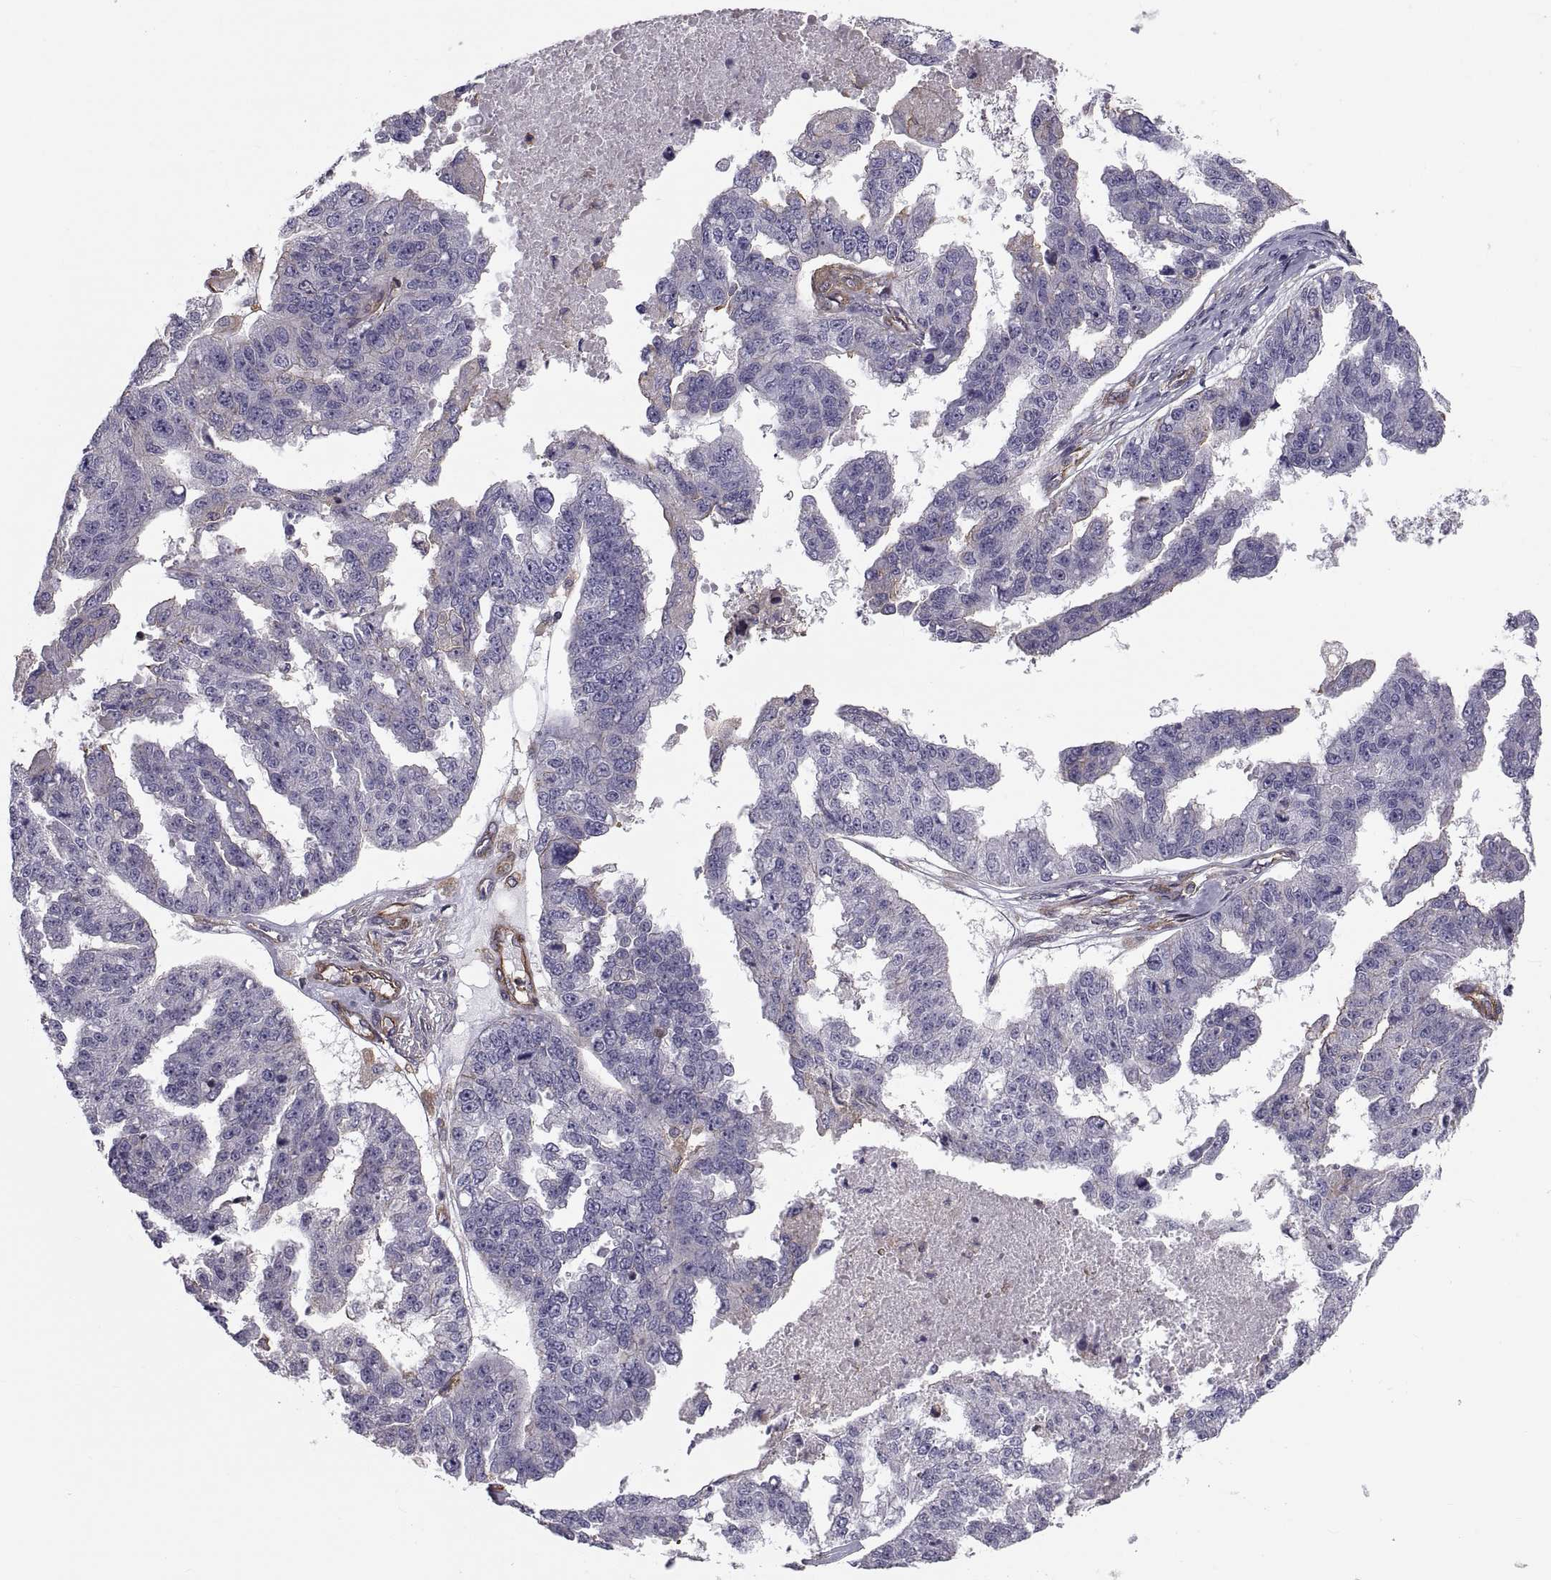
{"staining": {"intensity": "negative", "quantity": "none", "location": "none"}, "tissue": "ovarian cancer", "cell_type": "Tumor cells", "image_type": "cancer", "snomed": [{"axis": "morphology", "description": "Cystadenocarcinoma, serous, NOS"}, {"axis": "topography", "description": "Ovary"}], "caption": "Histopathology image shows no protein staining in tumor cells of ovarian cancer (serous cystadenocarcinoma) tissue. The staining is performed using DAB (3,3'-diaminobenzidine) brown chromogen with nuclei counter-stained in using hematoxylin.", "gene": "MYH9", "patient": {"sex": "female", "age": 58}}